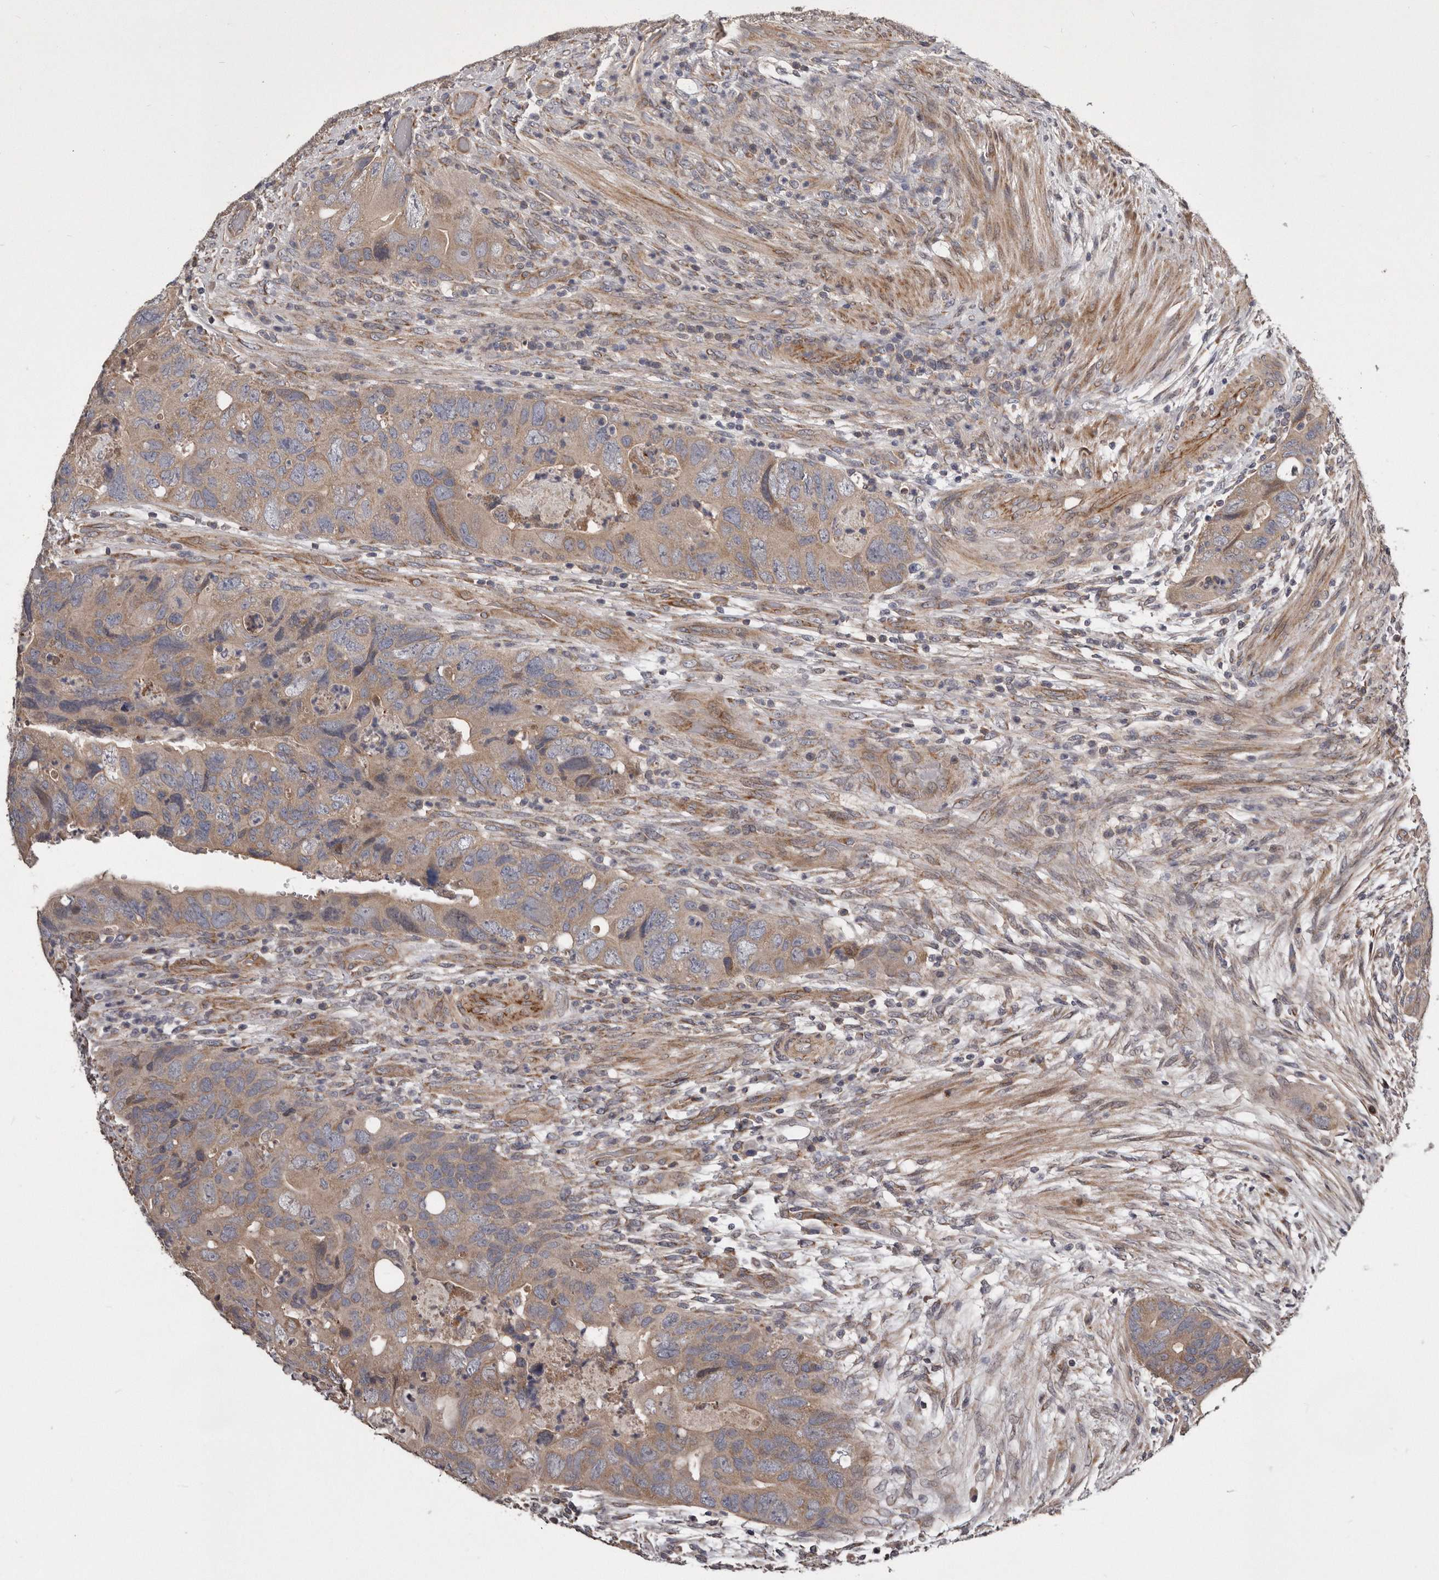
{"staining": {"intensity": "moderate", "quantity": ">75%", "location": "cytoplasmic/membranous"}, "tissue": "colorectal cancer", "cell_type": "Tumor cells", "image_type": "cancer", "snomed": [{"axis": "morphology", "description": "Adenocarcinoma, NOS"}, {"axis": "topography", "description": "Rectum"}], "caption": "This is a photomicrograph of IHC staining of colorectal cancer, which shows moderate expression in the cytoplasmic/membranous of tumor cells.", "gene": "ARMCX1", "patient": {"sex": "male", "age": 63}}